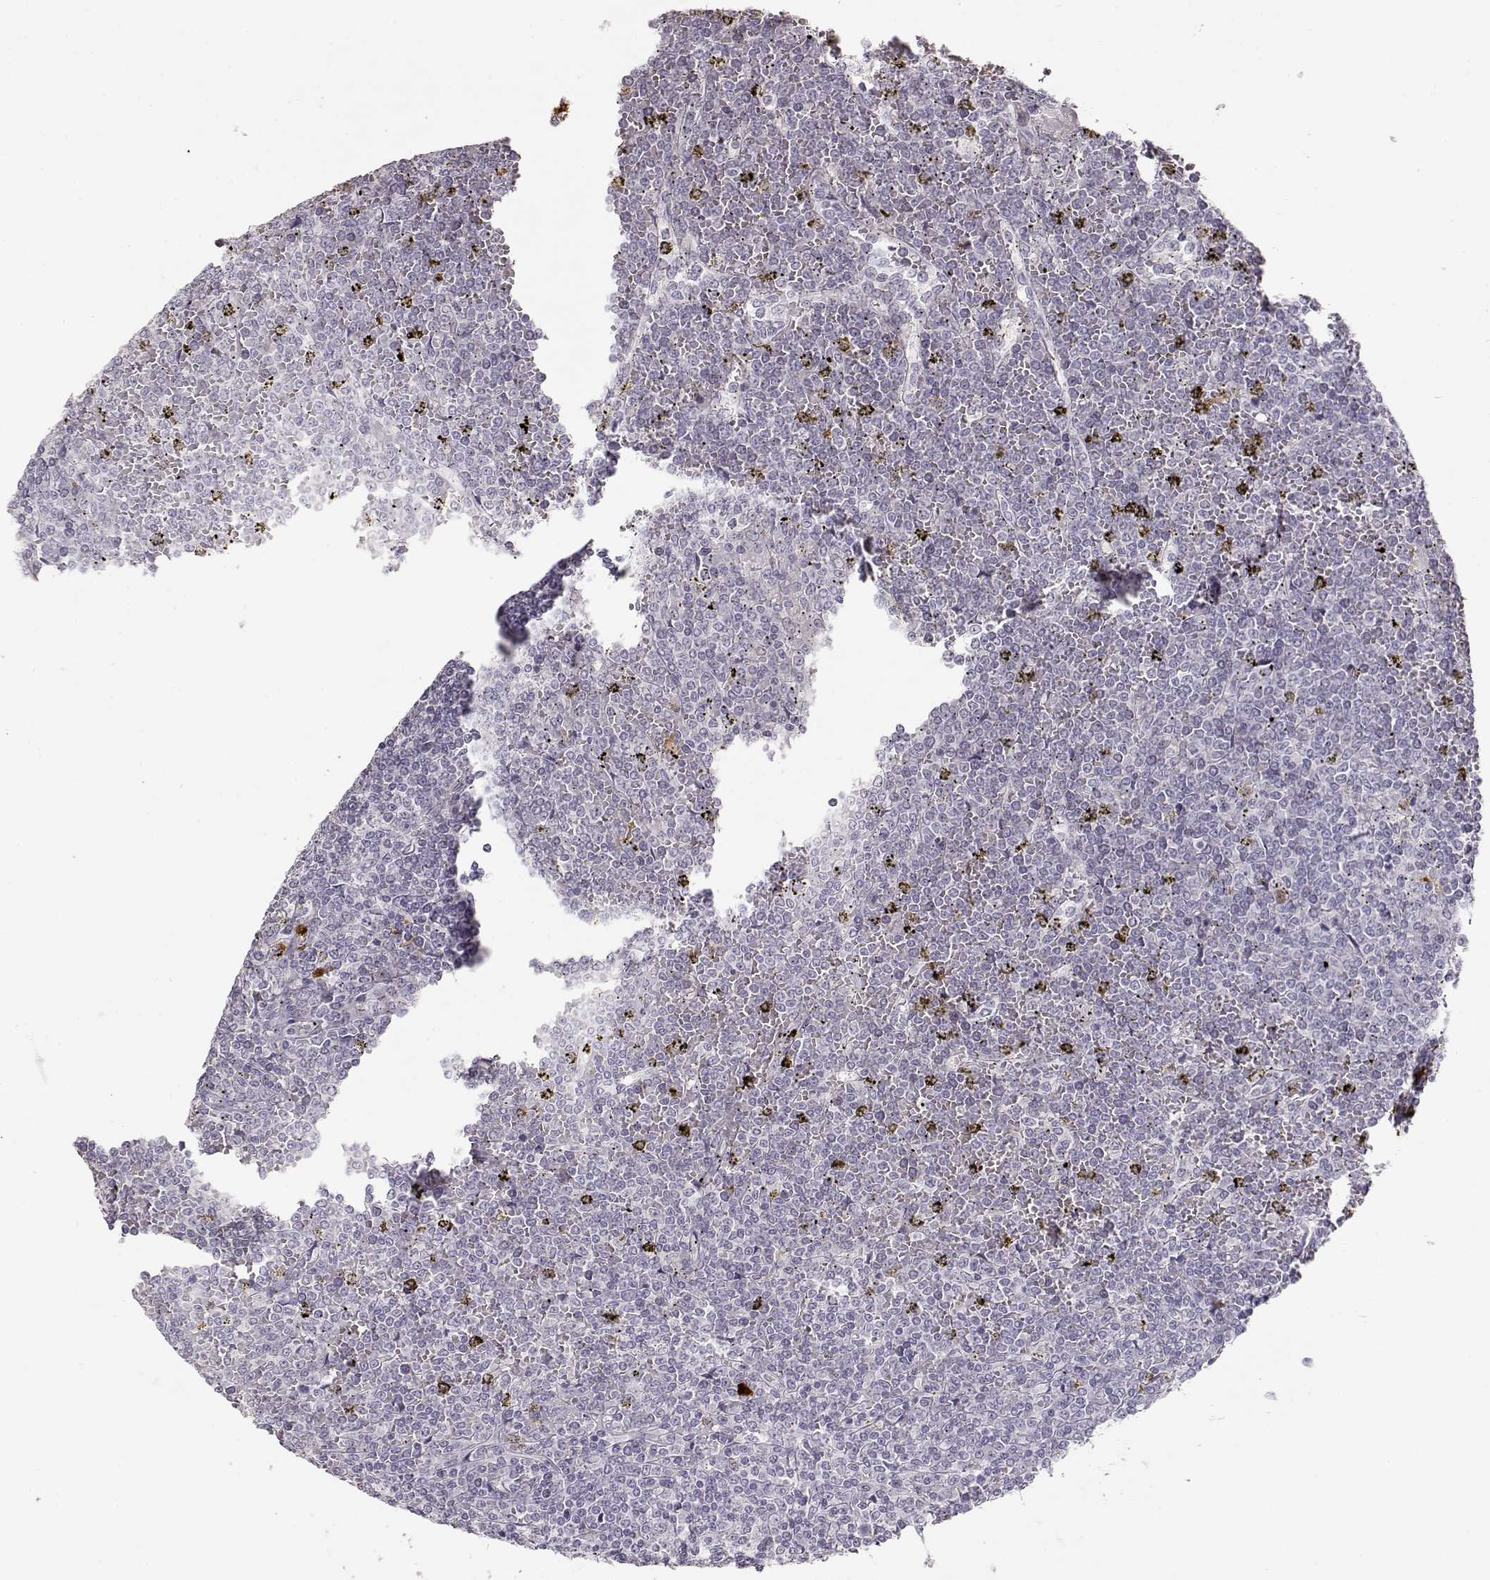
{"staining": {"intensity": "negative", "quantity": "none", "location": "none"}, "tissue": "lymphoma", "cell_type": "Tumor cells", "image_type": "cancer", "snomed": [{"axis": "morphology", "description": "Malignant lymphoma, non-Hodgkin's type, Low grade"}, {"axis": "topography", "description": "Spleen"}], "caption": "IHC micrograph of neoplastic tissue: human malignant lymphoma, non-Hodgkin's type (low-grade) stained with DAB displays no significant protein expression in tumor cells.", "gene": "S100B", "patient": {"sex": "female", "age": 19}}